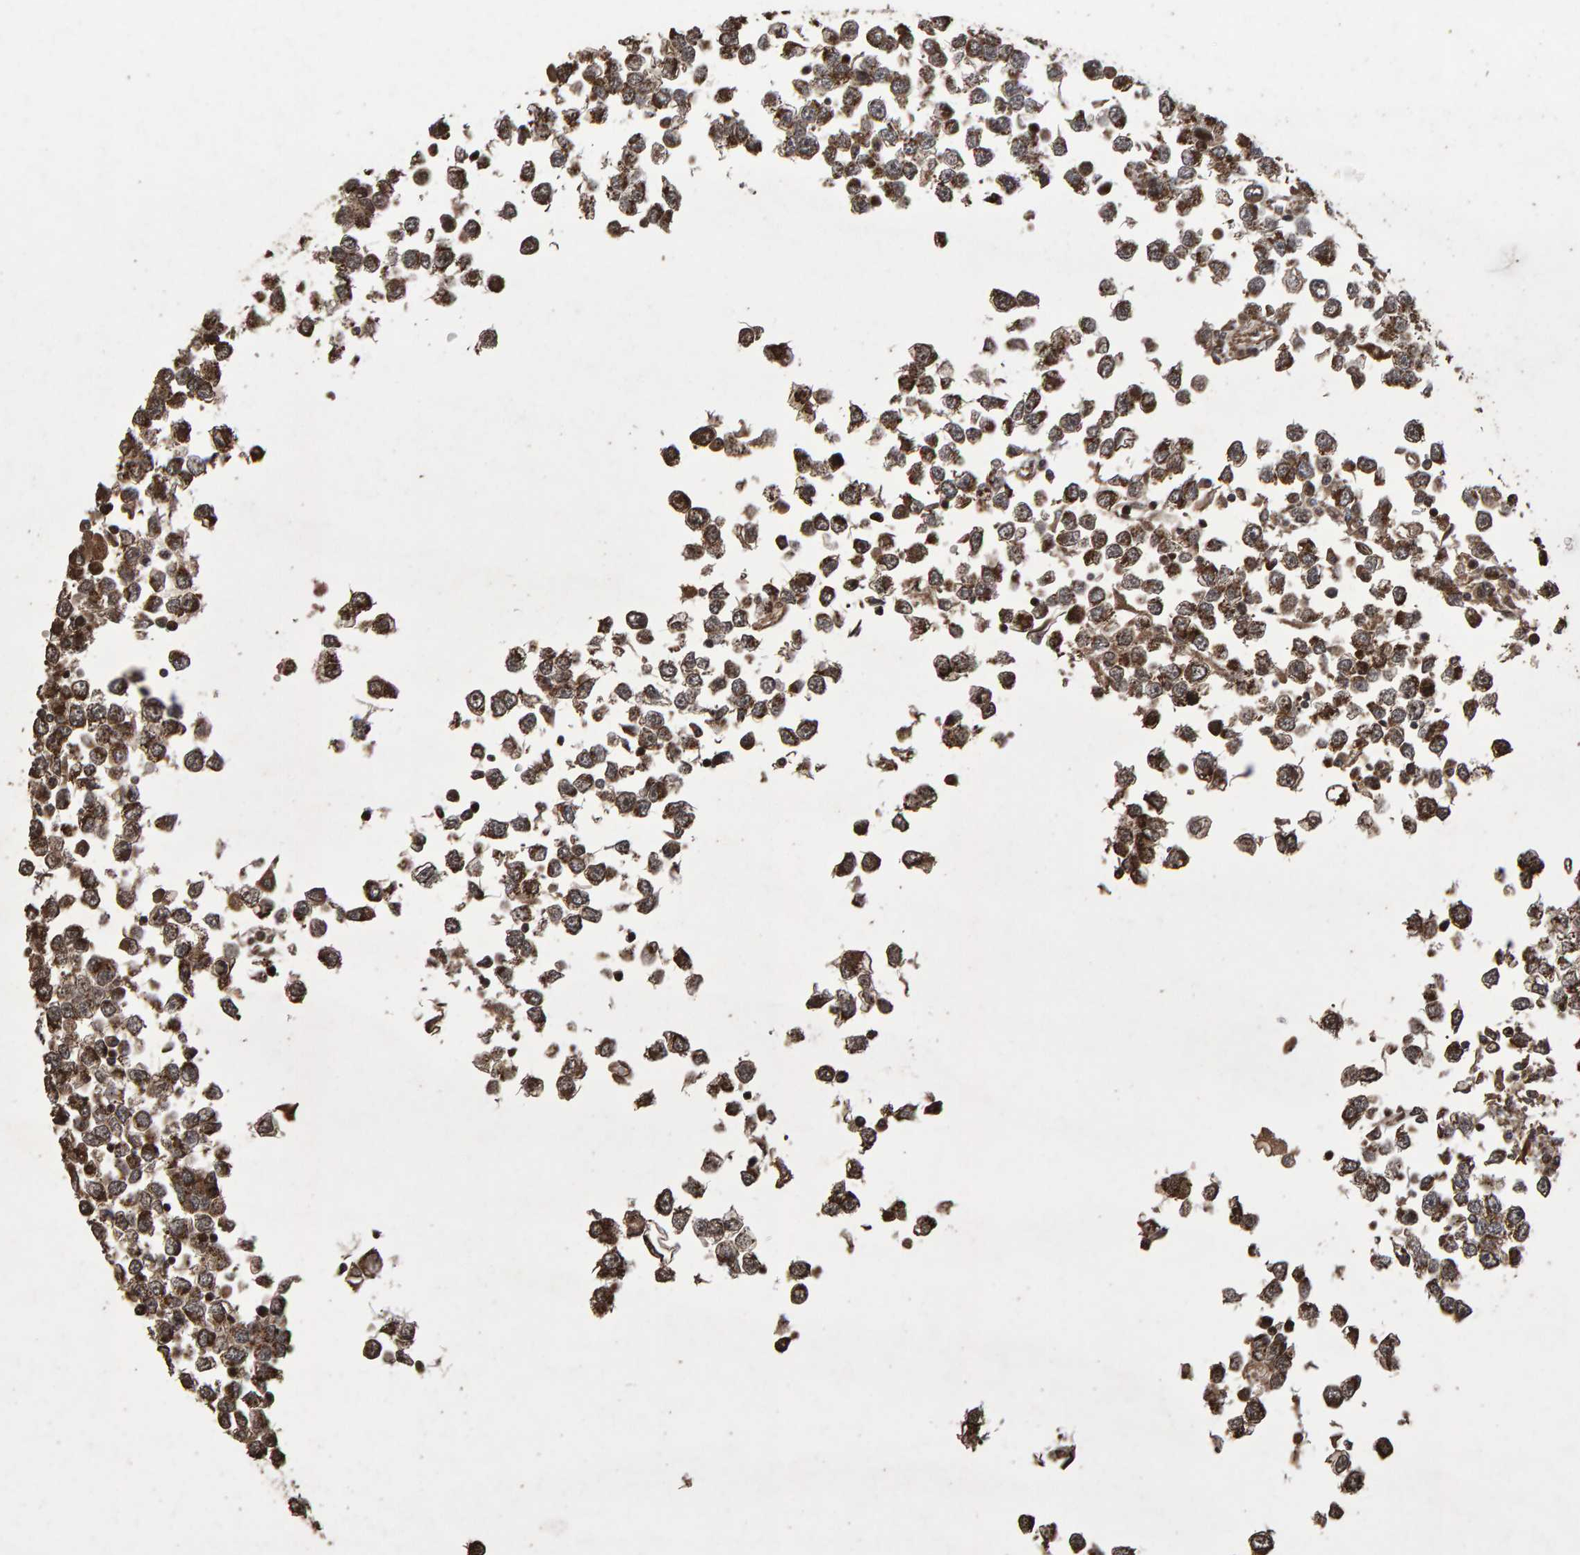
{"staining": {"intensity": "moderate", "quantity": ">75%", "location": "cytoplasmic/membranous"}, "tissue": "testis cancer", "cell_type": "Tumor cells", "image_type": "cancer", "snomed": [{"axis": "morphology", "description": "Seminoma, NOS"}, {"axis": "topography", "description": "Testis"}], "caption": "IHC (DAB (3,3'-diaminobenzidine)) staining of testis seminoma demonstrates moderate cytoplasmic/membranous protein staining in about >75% of tumor cells.", "gene": "OSBP2", "patient": {"sex": "male", "age": 65}}